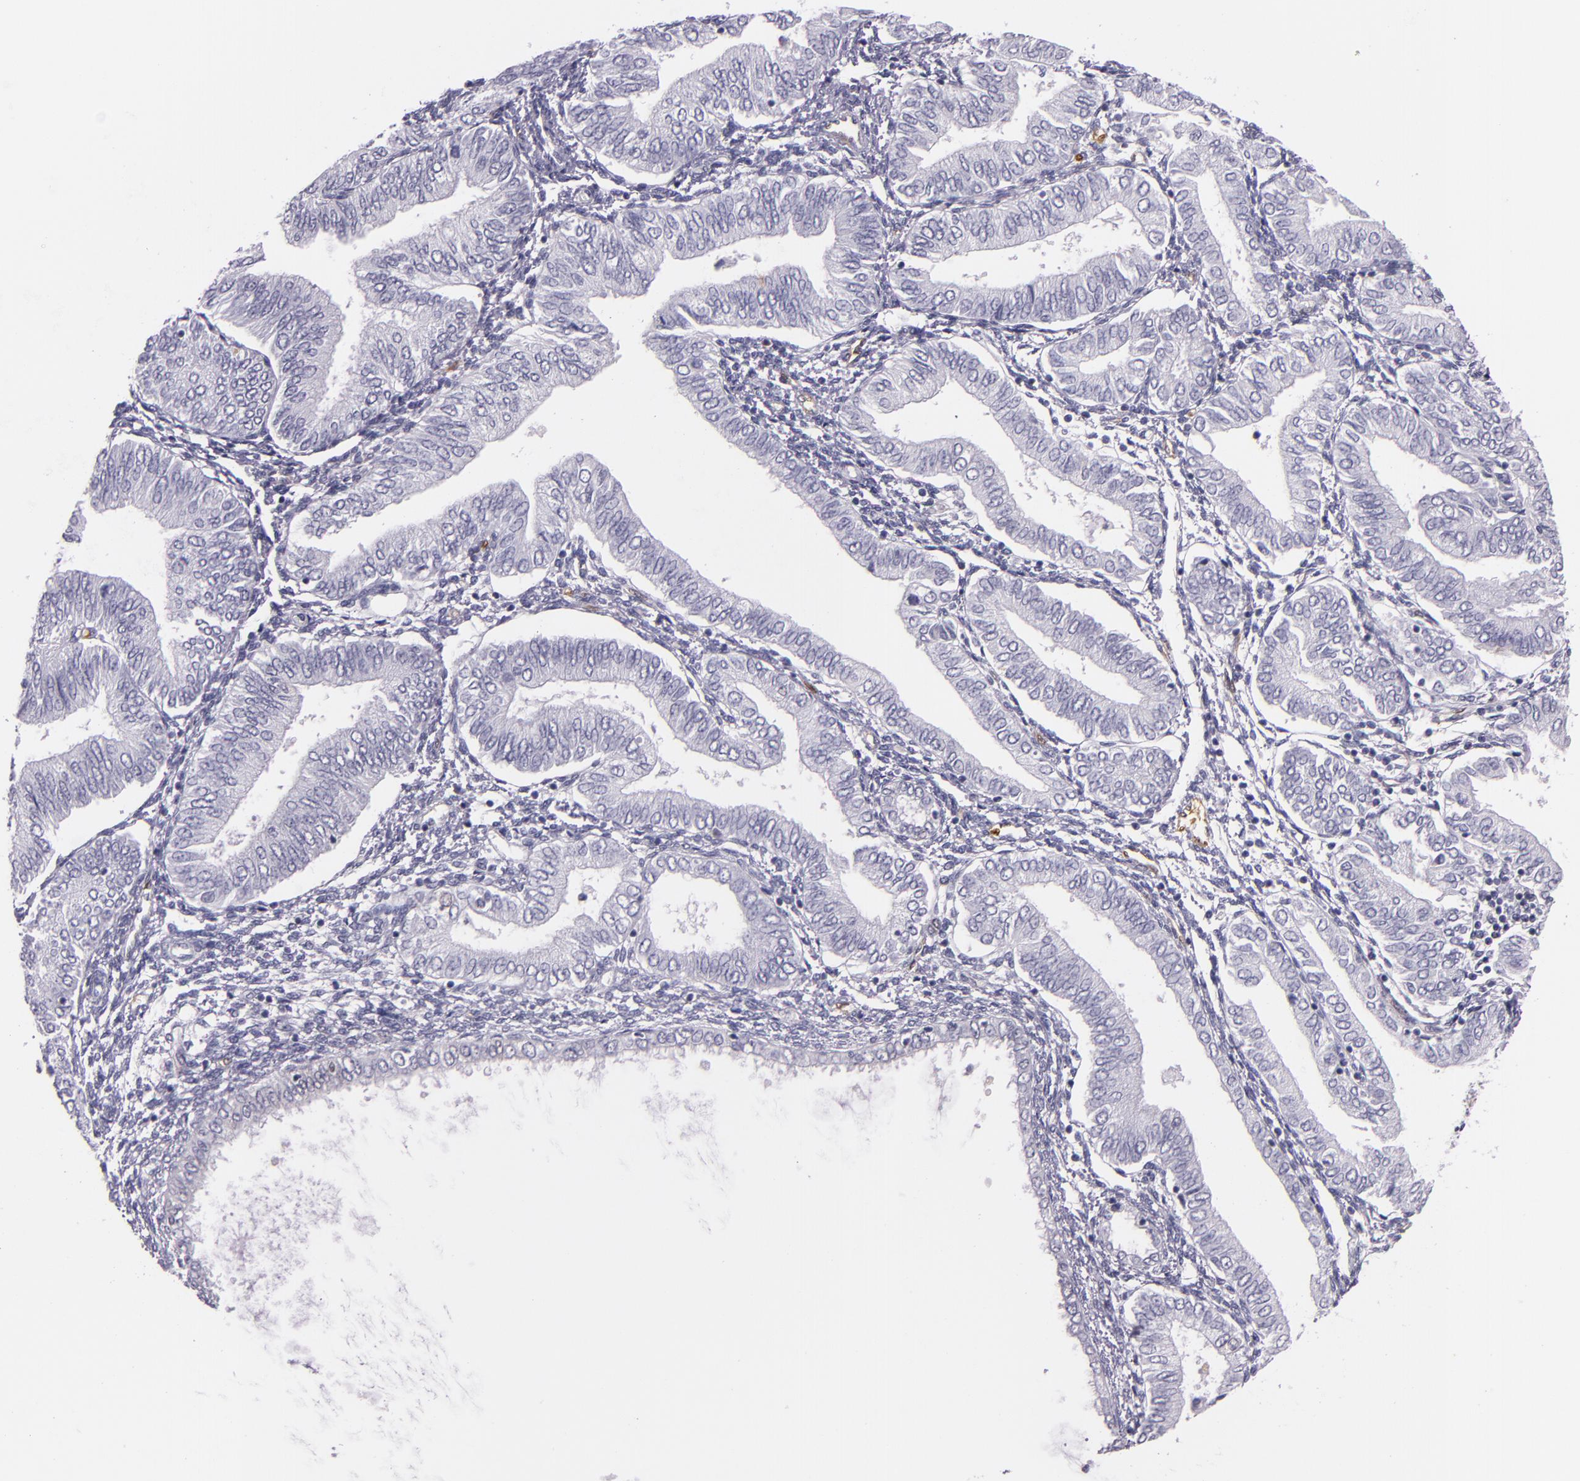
{"staining": {"intensity": "negative", "quantity": "none", "location": "none"}, "tissue": "endometrial cancer", "cell_type": "Tumor cells", "image_type": "cancer", "snomed": [{"axis": "morphology", "description": "Adenocarcinoma, NOS"}, {"axis": "topography", "description": "Endometrium"}], "caption": "Immunohistochemistry photomicrograph of human adenocarcinoma (endometrial) stained for a protein (brown), which shows no positivity in tumor cells. The staining is performed using DAB brown chromogen with nuclei counter-stained in using hematoxylin.", "gene": "MT1A", "patient": {"sex": "female", "age": 51}}